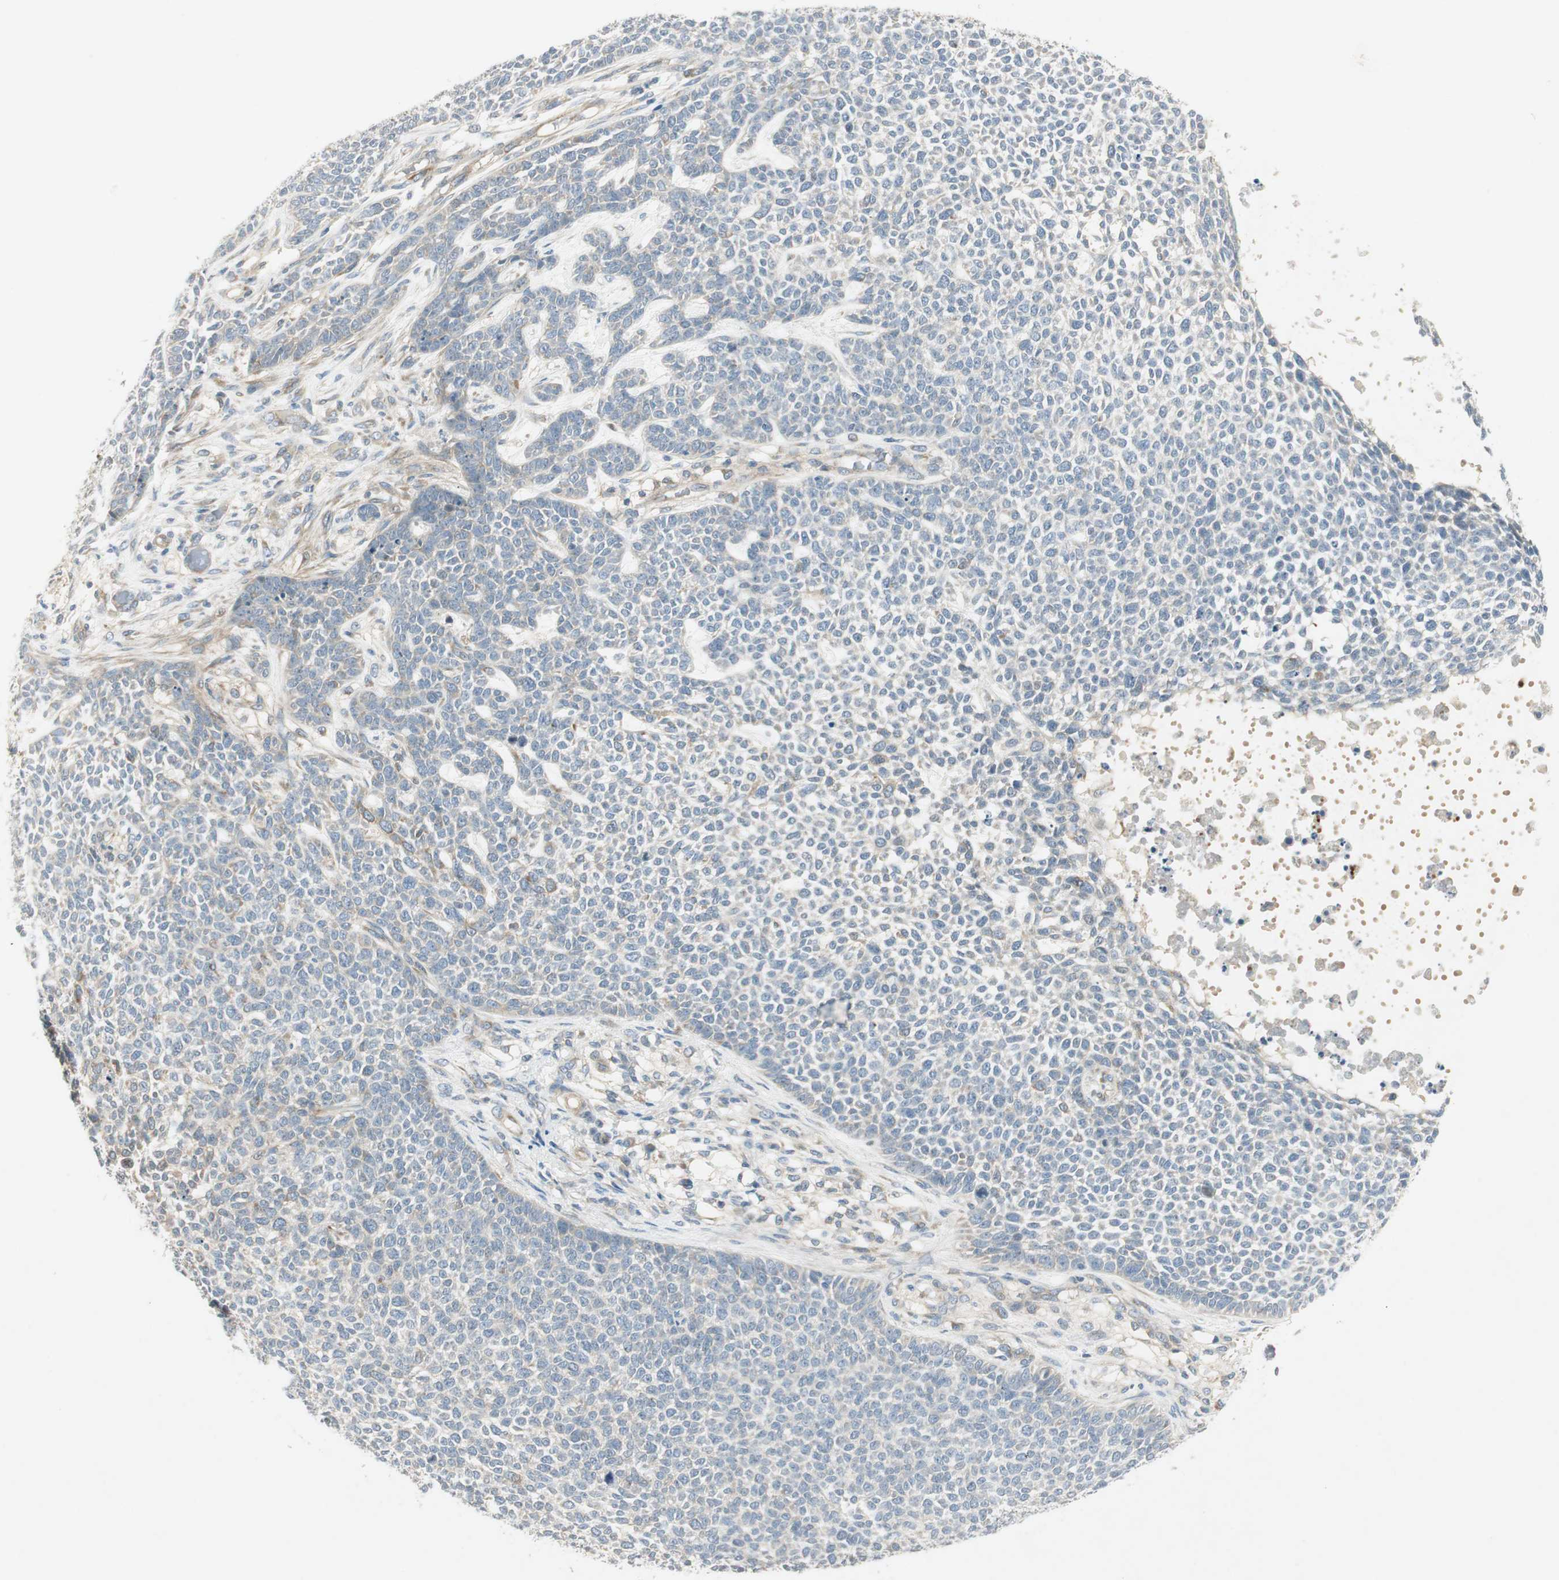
{"staining": {"intensity": "weak", "quantity": "25%-75%", "location": "cytoplasmic/membranous"}, "tissue": "skin cancer", "cell_type": "Tumor cells", "image_type": "cancer", "snomed": [{"axis": "morphology", "description": "Basal cell carcinoma"}, {"axis": "topography", "description": "Skin"}], "caption": "Brown immunohistochemical staining in skin cancer (basal cell carcinoma) displays weak cytoplasmic/membranous staining in about 25%-75% of tumor cells. (DAB (3,3'-diaminobenzidine) IHC with brightfield microscopy, high magnification).", "gene": "STON1-GTF2A1L", "patient": {"sex": "female", "age": 84}}